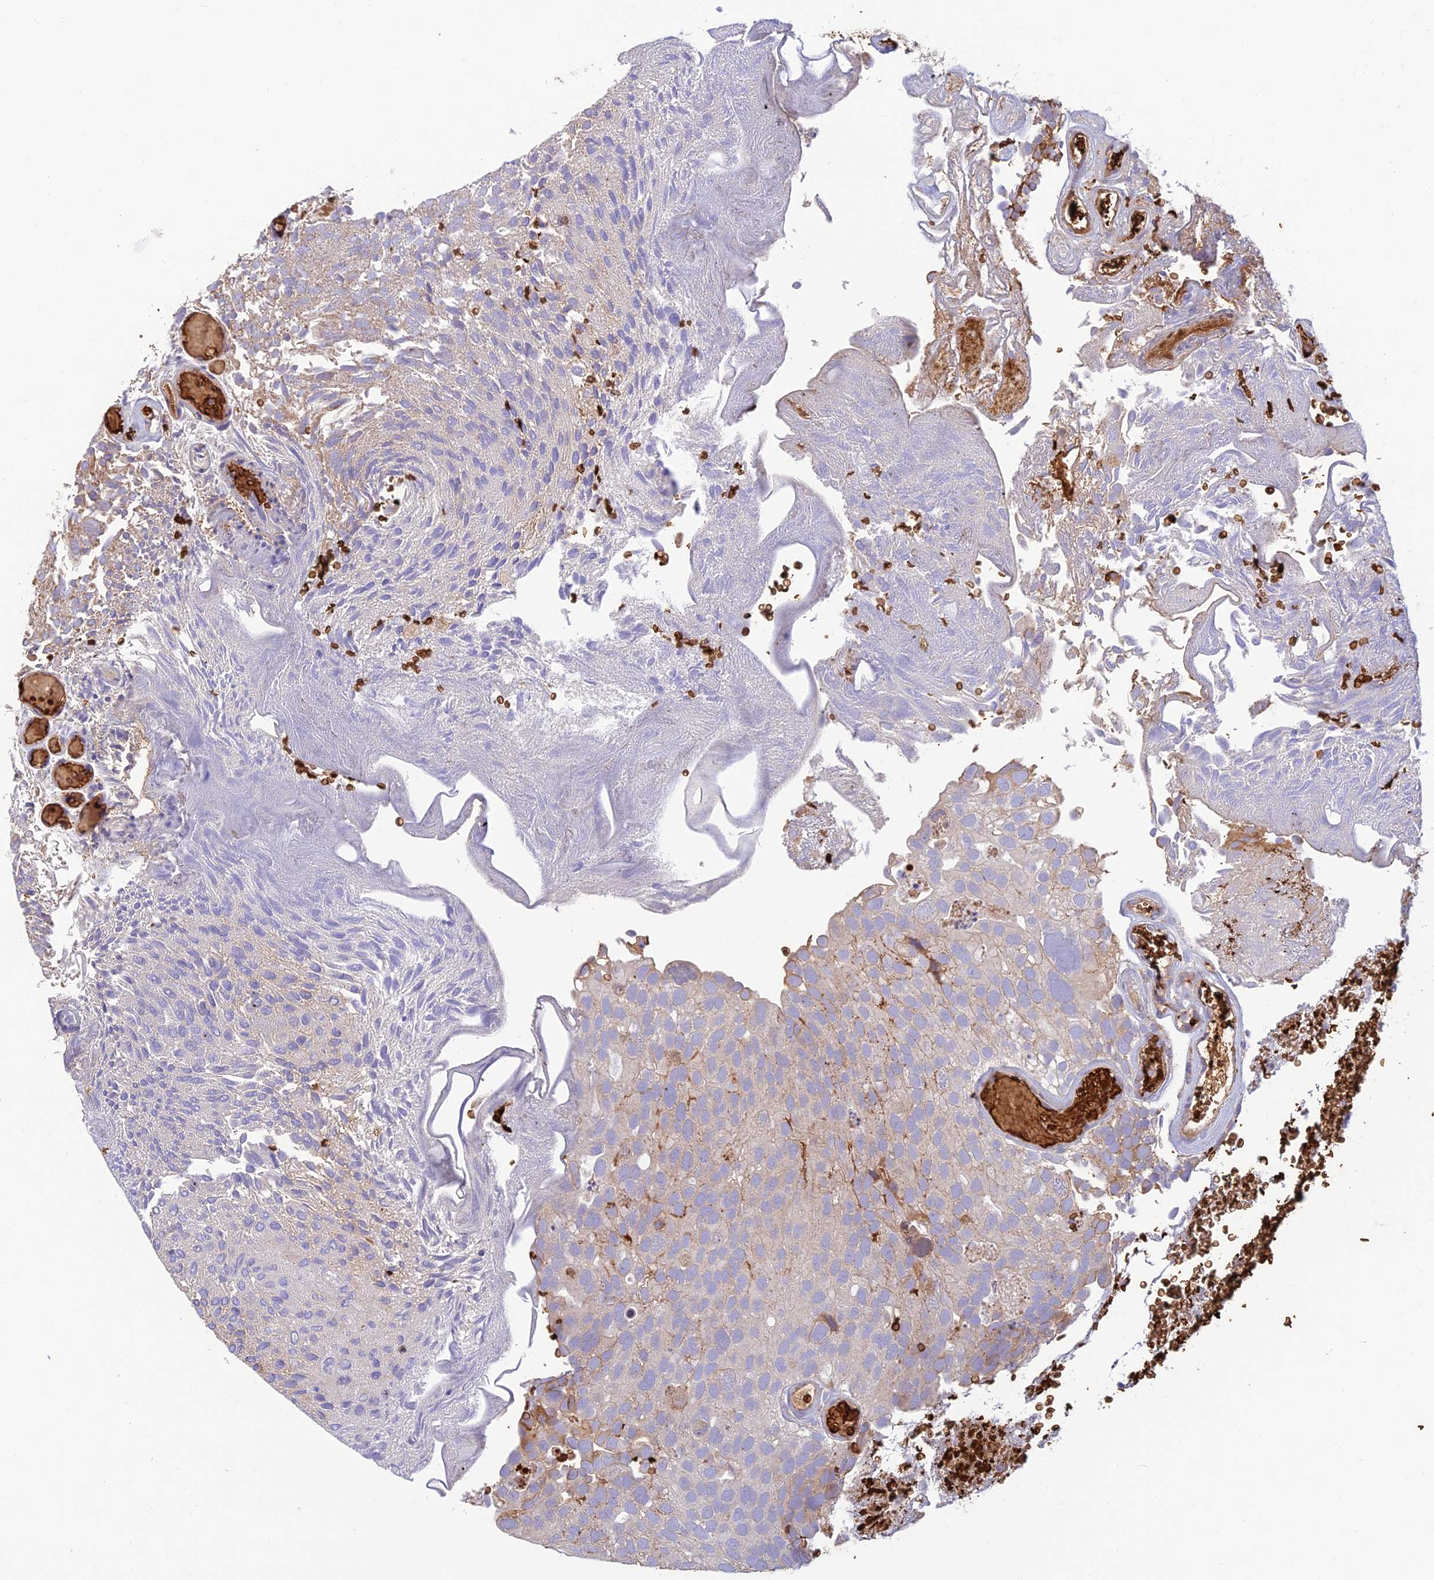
{"staining": {"intensity": "moderate", "quantity": "25%-75%", "location": "cytoplasmic/membranous"}, "tissue": "urothelial cancer", "cell_type": "Tumor cells", "image_type": "cancer", "snomed": [{"axis": "morphology", "description": "Urothelial carcinoma, Low grade"}, {"axis": "topography", "description": "Urinary bladder"}], "caption": "Human low-grade urothelial carcinoma stained for a protein (brown) demonstrates moderate cytoplasmic/membranous positive staining in about 25%-75% of tumor cells.", "gene": "UFSP2", "patient": {"sex": "male", "age": 78}}